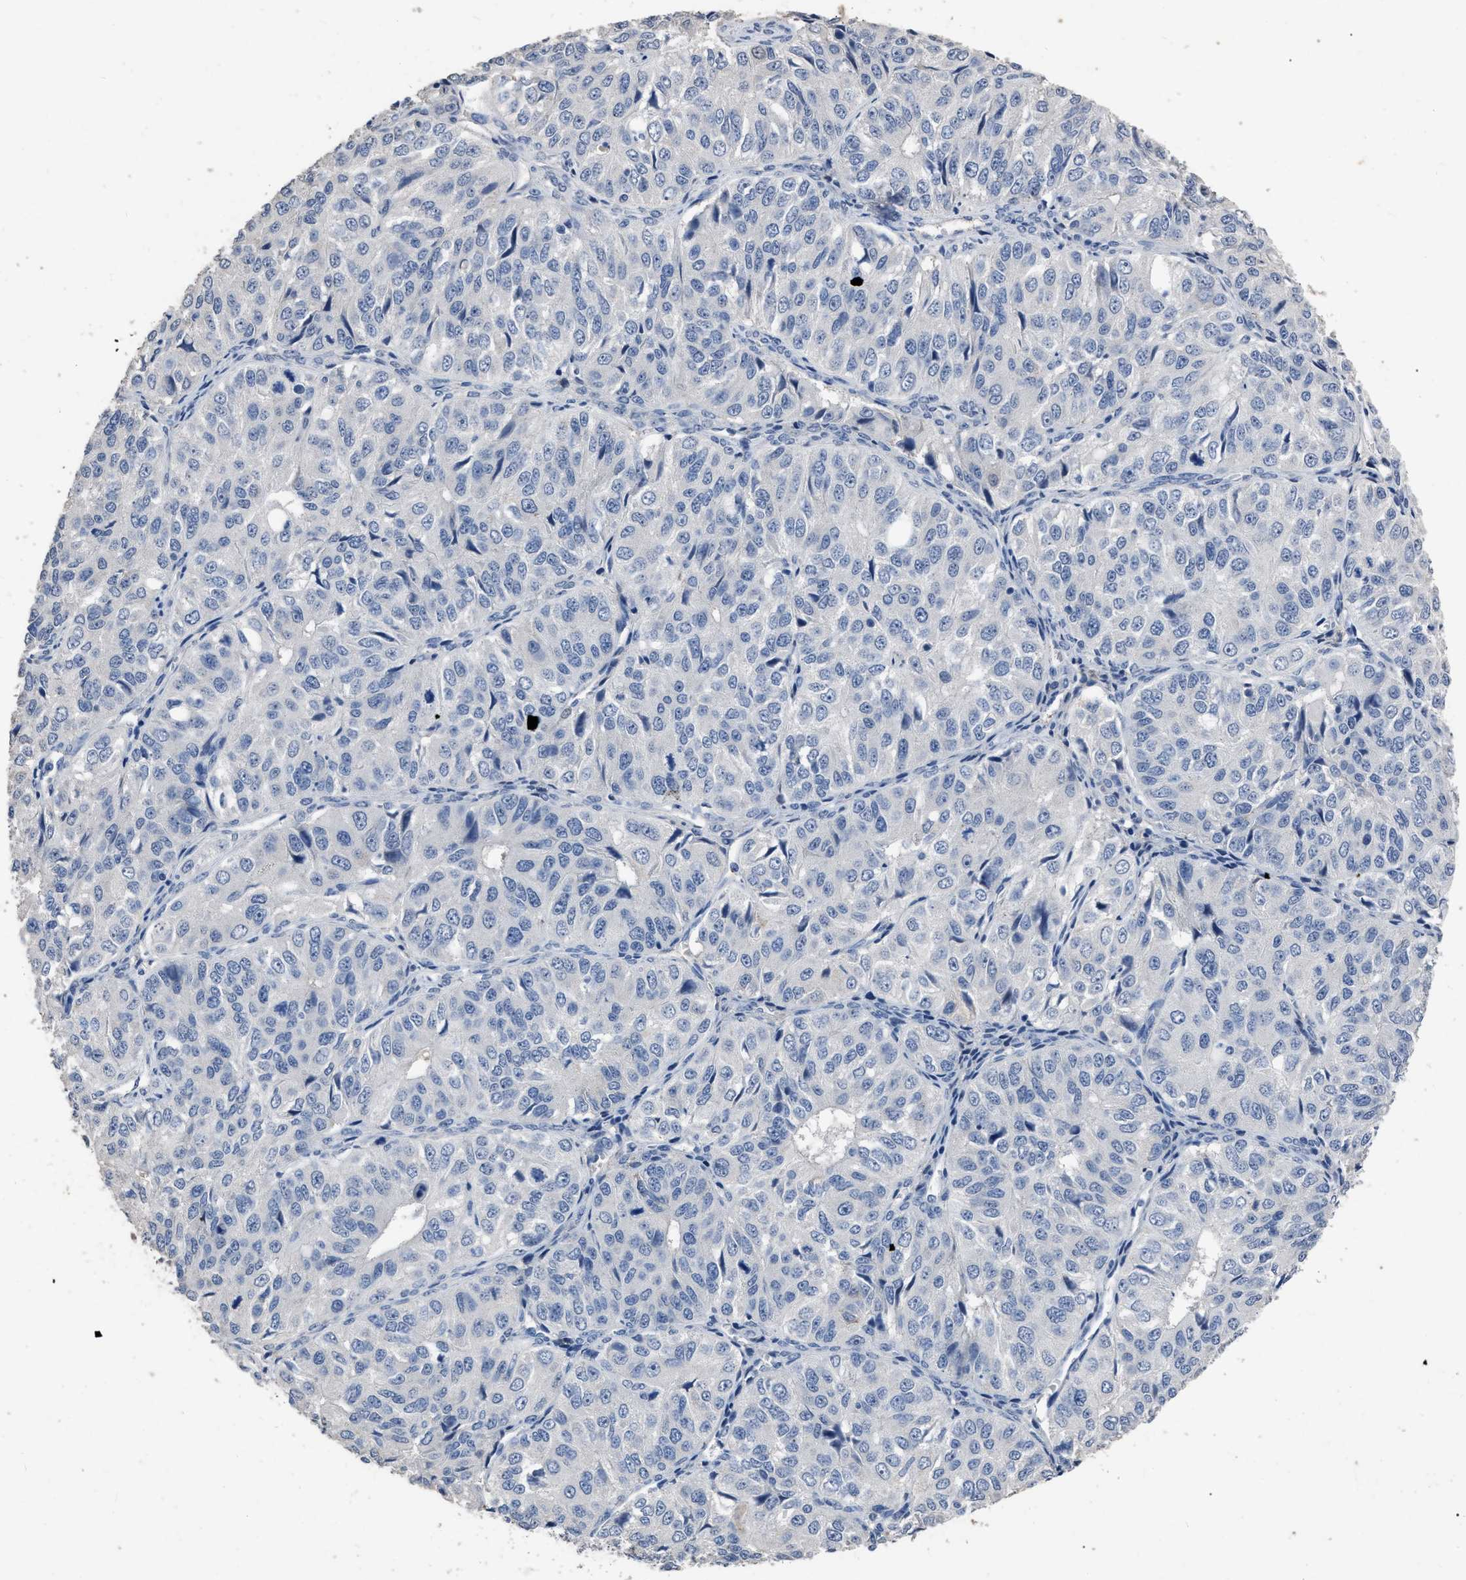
{"staining": {"intensity": "negative", "quantity": "none", "location": "none"}, "tissue": "ovarian cancer", "cell_type": "Tumor cells", "image_type": "cancer", "snomed": [{"axis": "morphology", "description": "Carcinoma, endometroid"}, {"axis": "topography", "description": "Ovary"}], "caption": "An immunohistochemistry (IHC) micrograph of ovarian cancer is shown. There is no staining in tumor cells of ovarian cancer.", "gene": "HABP2", "patient": {"sex": "female", "age": 51}}